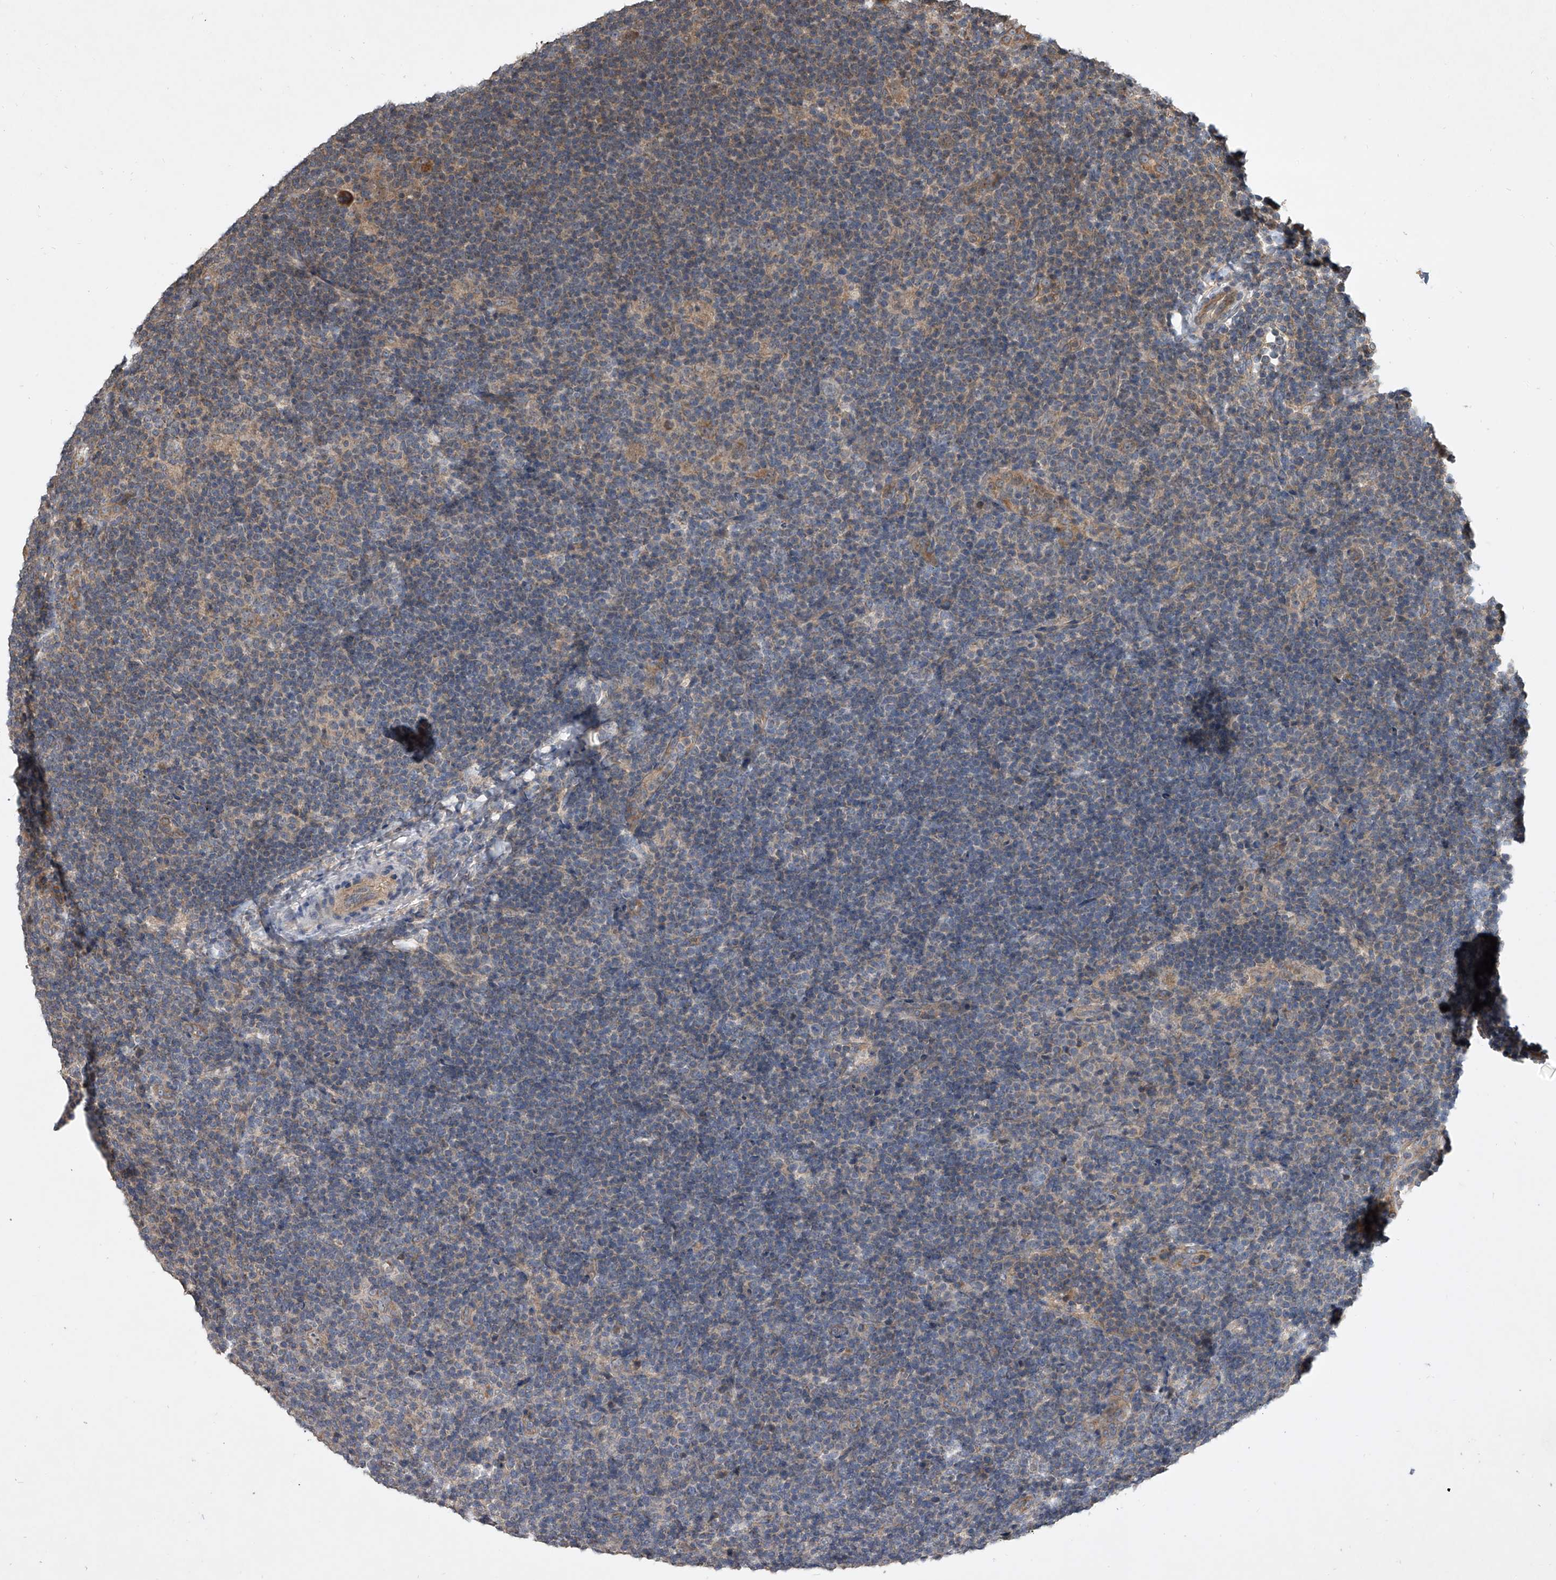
{"staining": {"intensity": "weak", "quantity": "25%-75%", "location": "cytoplasmic/membranous"}, "tissue": "lymphoma", "cell_type": "Tumor cells", "image_type": "cancer", "snomed": [{"axis": "morphology", "description": "Hodgkin's disease, NOS"}, {"axis": "topography", "description": "Lymph node"}], "caption": "Lymphoma stained for a protein shows weak cytoplasmic/membranous positivity in tumor cells.", "gene": "NFS1", "patient": {"sex": "female", "age": 57}}